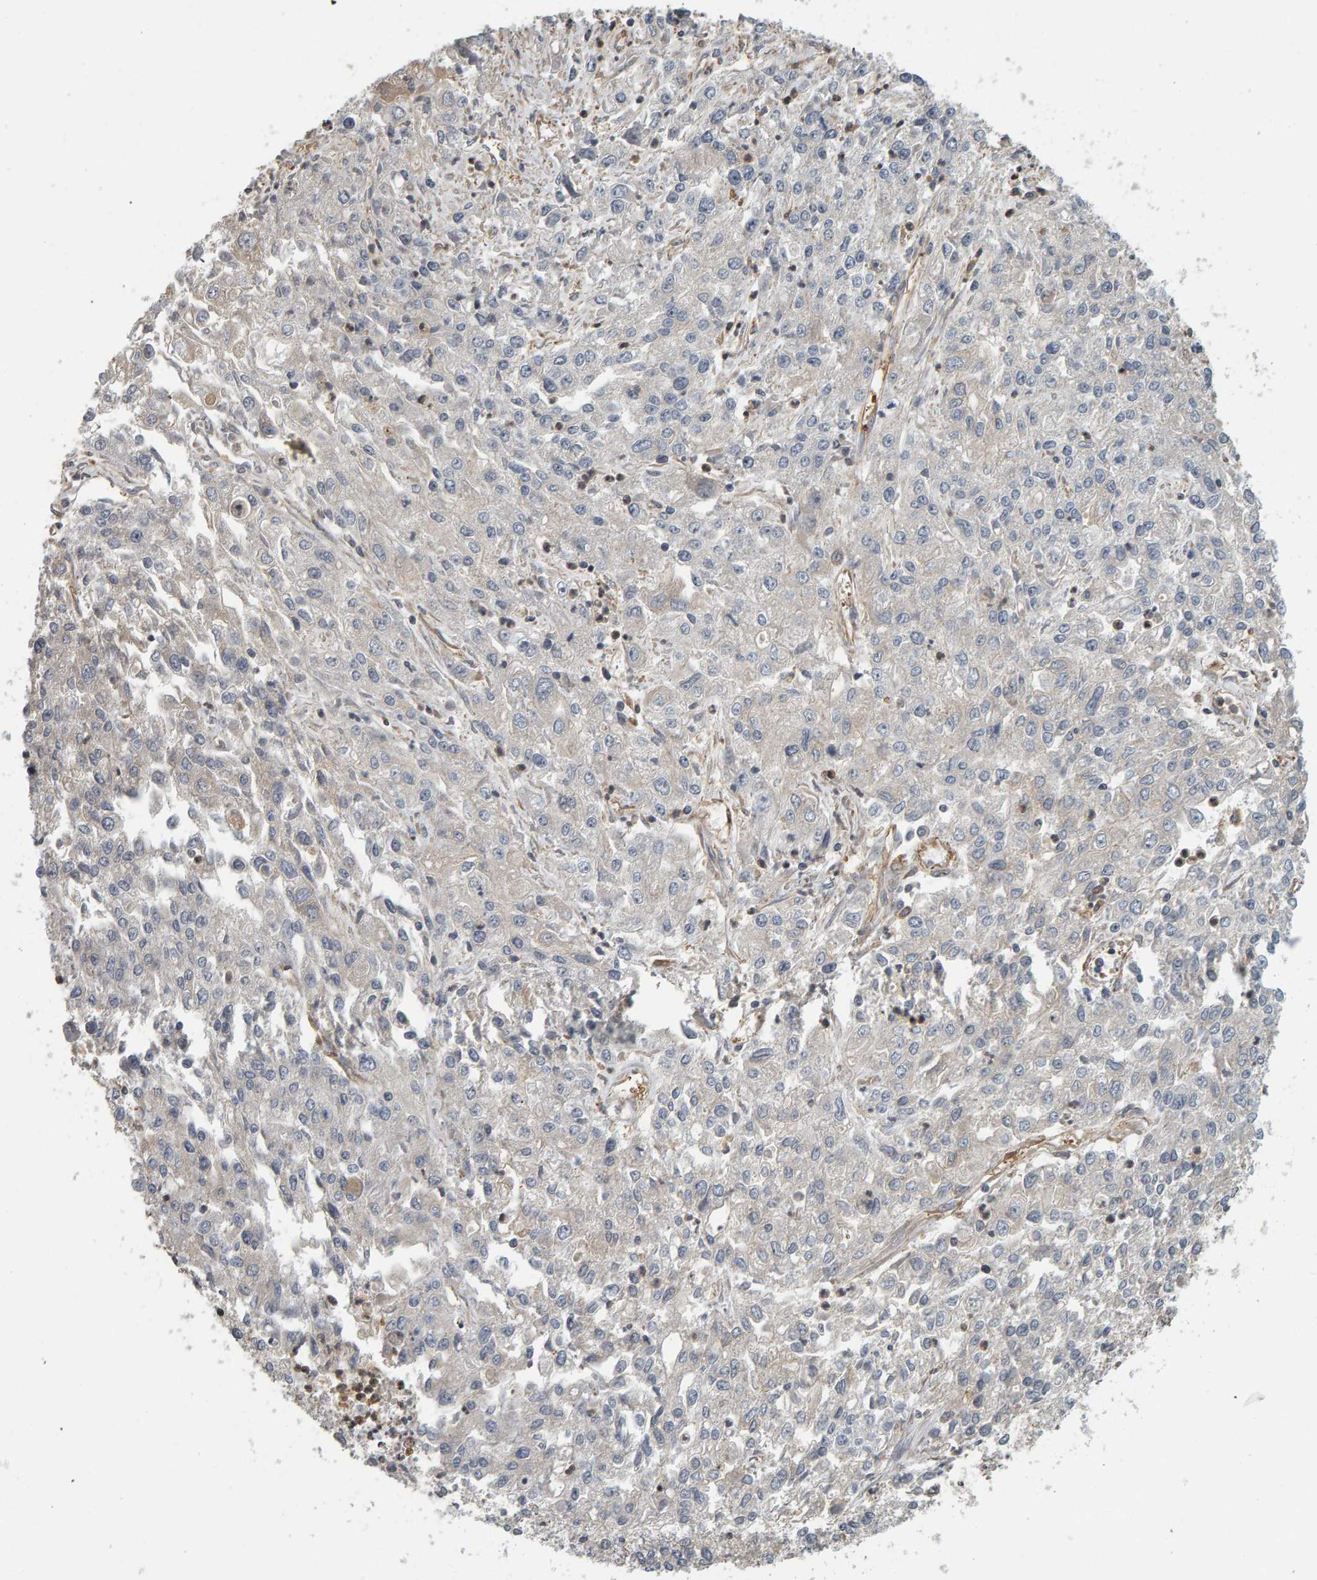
{"staining": {"intensity": "negative", "quantity": "none", "location": "none"}, "tissue": "endometrial cancer", "cell_type": "Tumor cells", "image_type": "cancer", "snomed": [{"axis": "morphology", "description": "Adenocarcinoma, NOS"}, {"axis": "topography", "description": "Endometrium"}], "caption": "Endometrial adenocarcinoma was stained to show a protein in brown. There is no significant staining in tumor cells.", "gene": "C9orf72", "patient": {"sex": "female", "age": 49}}